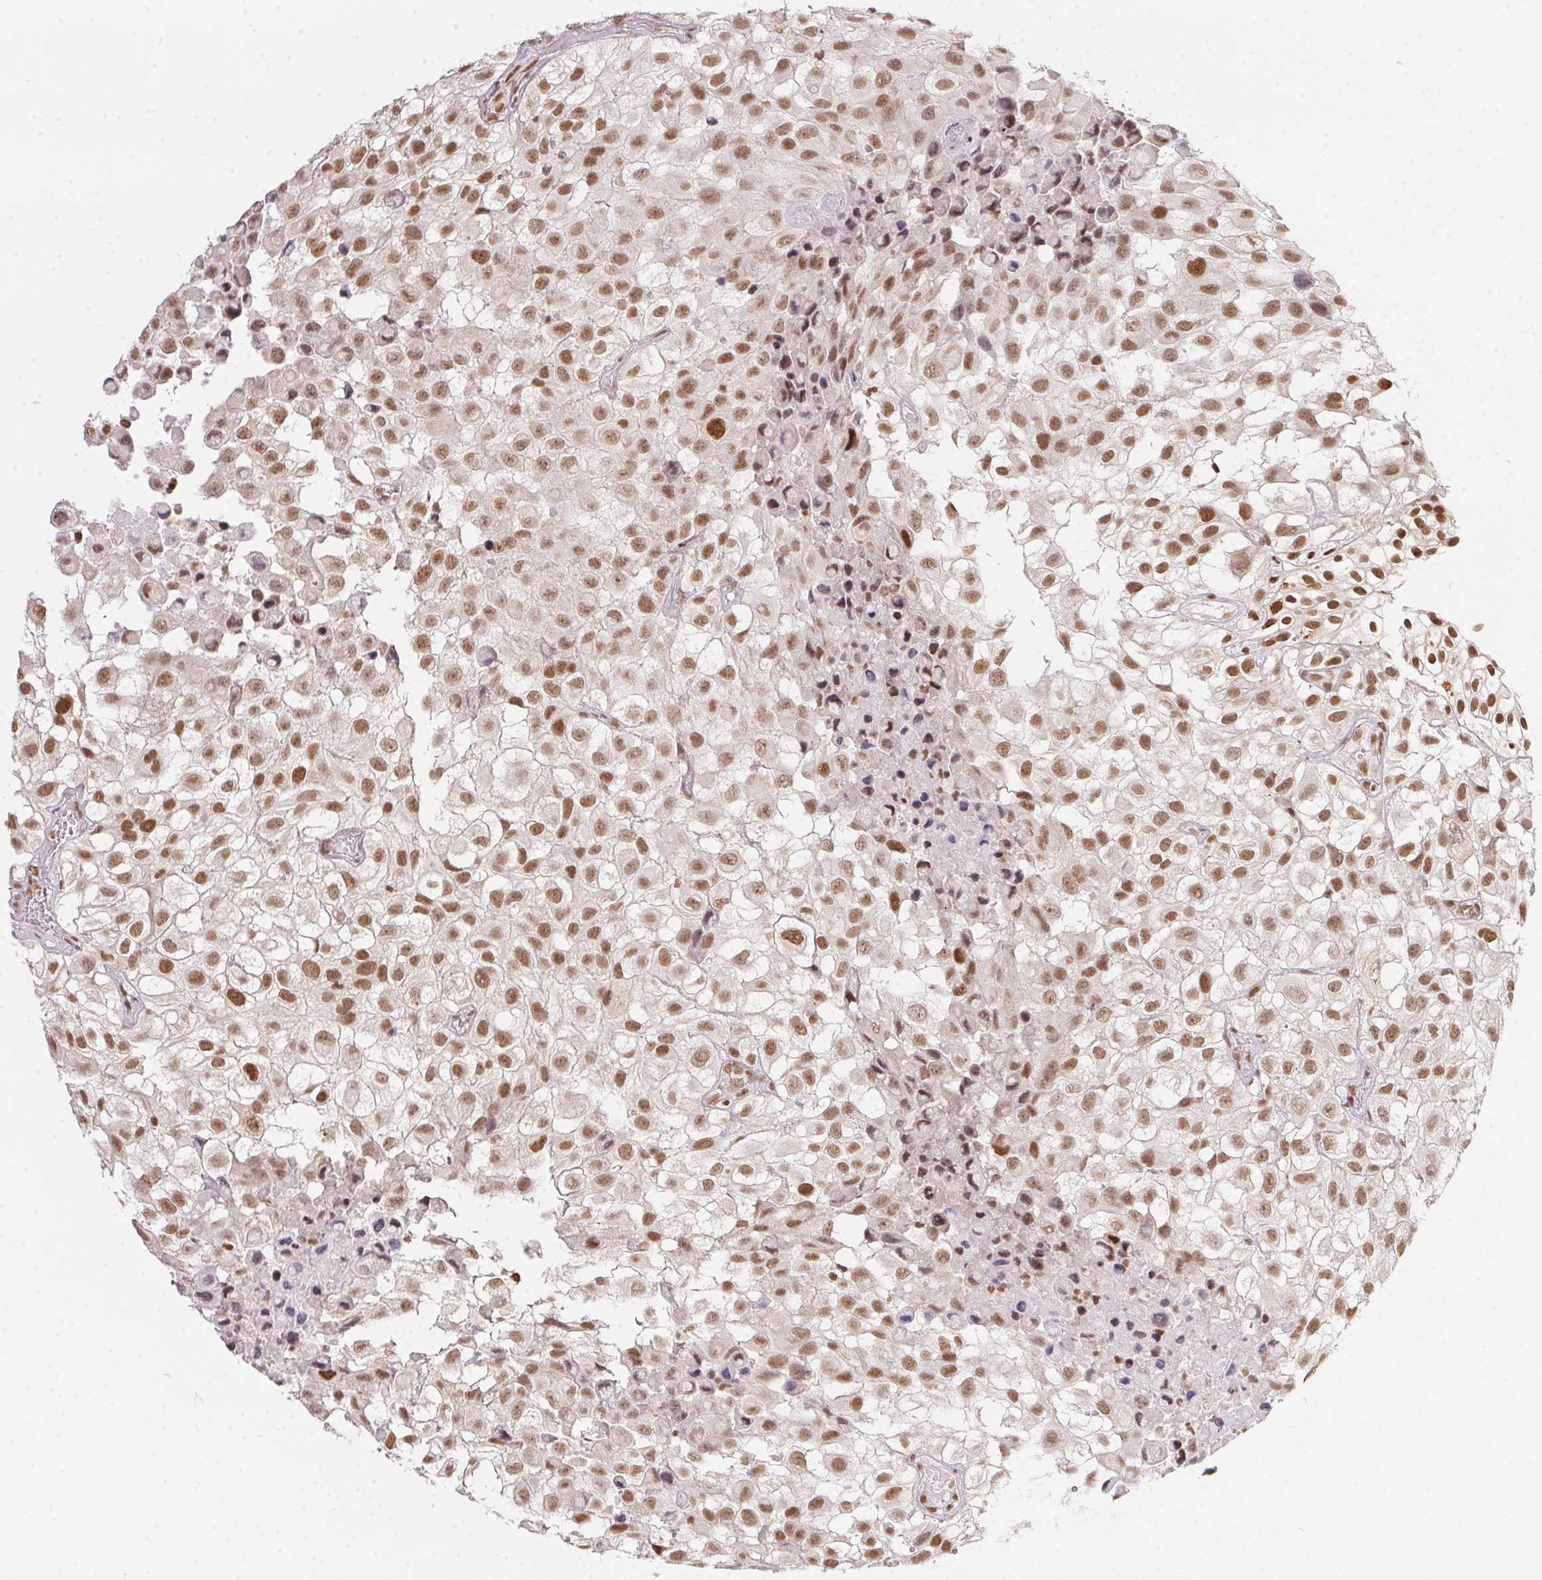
{"staining": {"intensity": "strong", "quantity": ">75%", "location": "nuclear"}, "tissue": "urothelial cancer", "cell_type": "Tumor cells", "image_type": "cancer", "snomed": [{"axis": "morphology", "description": "Urothelial carcinoma, High grade"}, {"axis": "topography", "description": "Urinary bladder"}], "caption": "Brown immunohistochemical staining in human urothelial cancer demonstrates strong nuclear staining in approximately >75% of tumor cells.", "gene": "NFE2L1", "patient": {"sex": "male", "age": 56}}